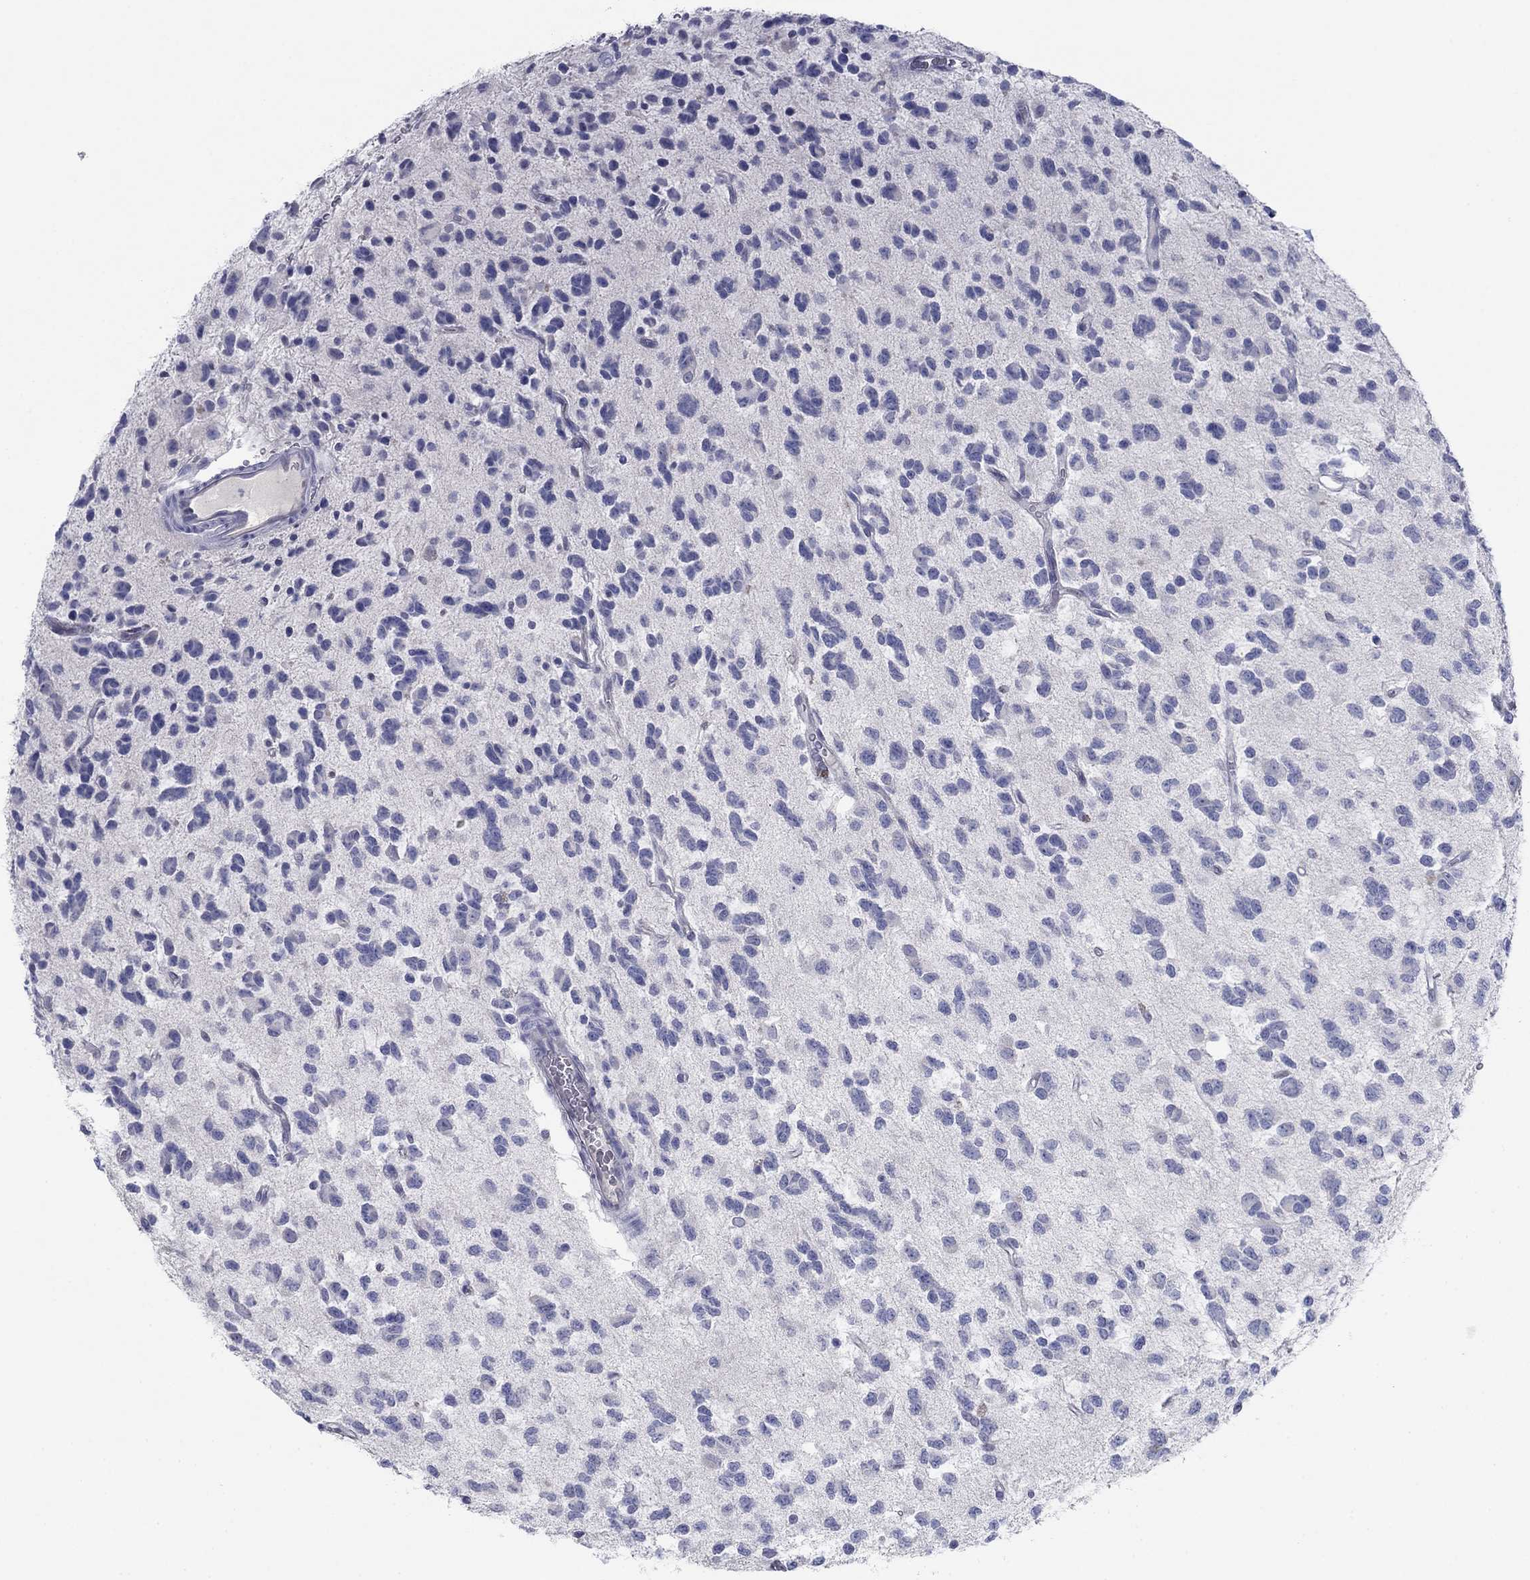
{"staining": {"intensity": "negative", "quantity": "none", "location": "none"}, "tissue": "glioma", "cell_type": "Tumor cells", "image_type": "cancer", "snomed": [{"axis": "morphology", "description": "Glioma, malignant, Low grade"}, {"axis": "topography", "description": "Brain"}], "caption": "High magnification brightfield microscopy of glioma stained with DAB (3,3'-diaminobenzidine) (brown) and counterstained with hematoxylin (blue): tumor cells show no significant staining.", "gene": "PLS1", "patient": {"sex": "female", "age": 45}}